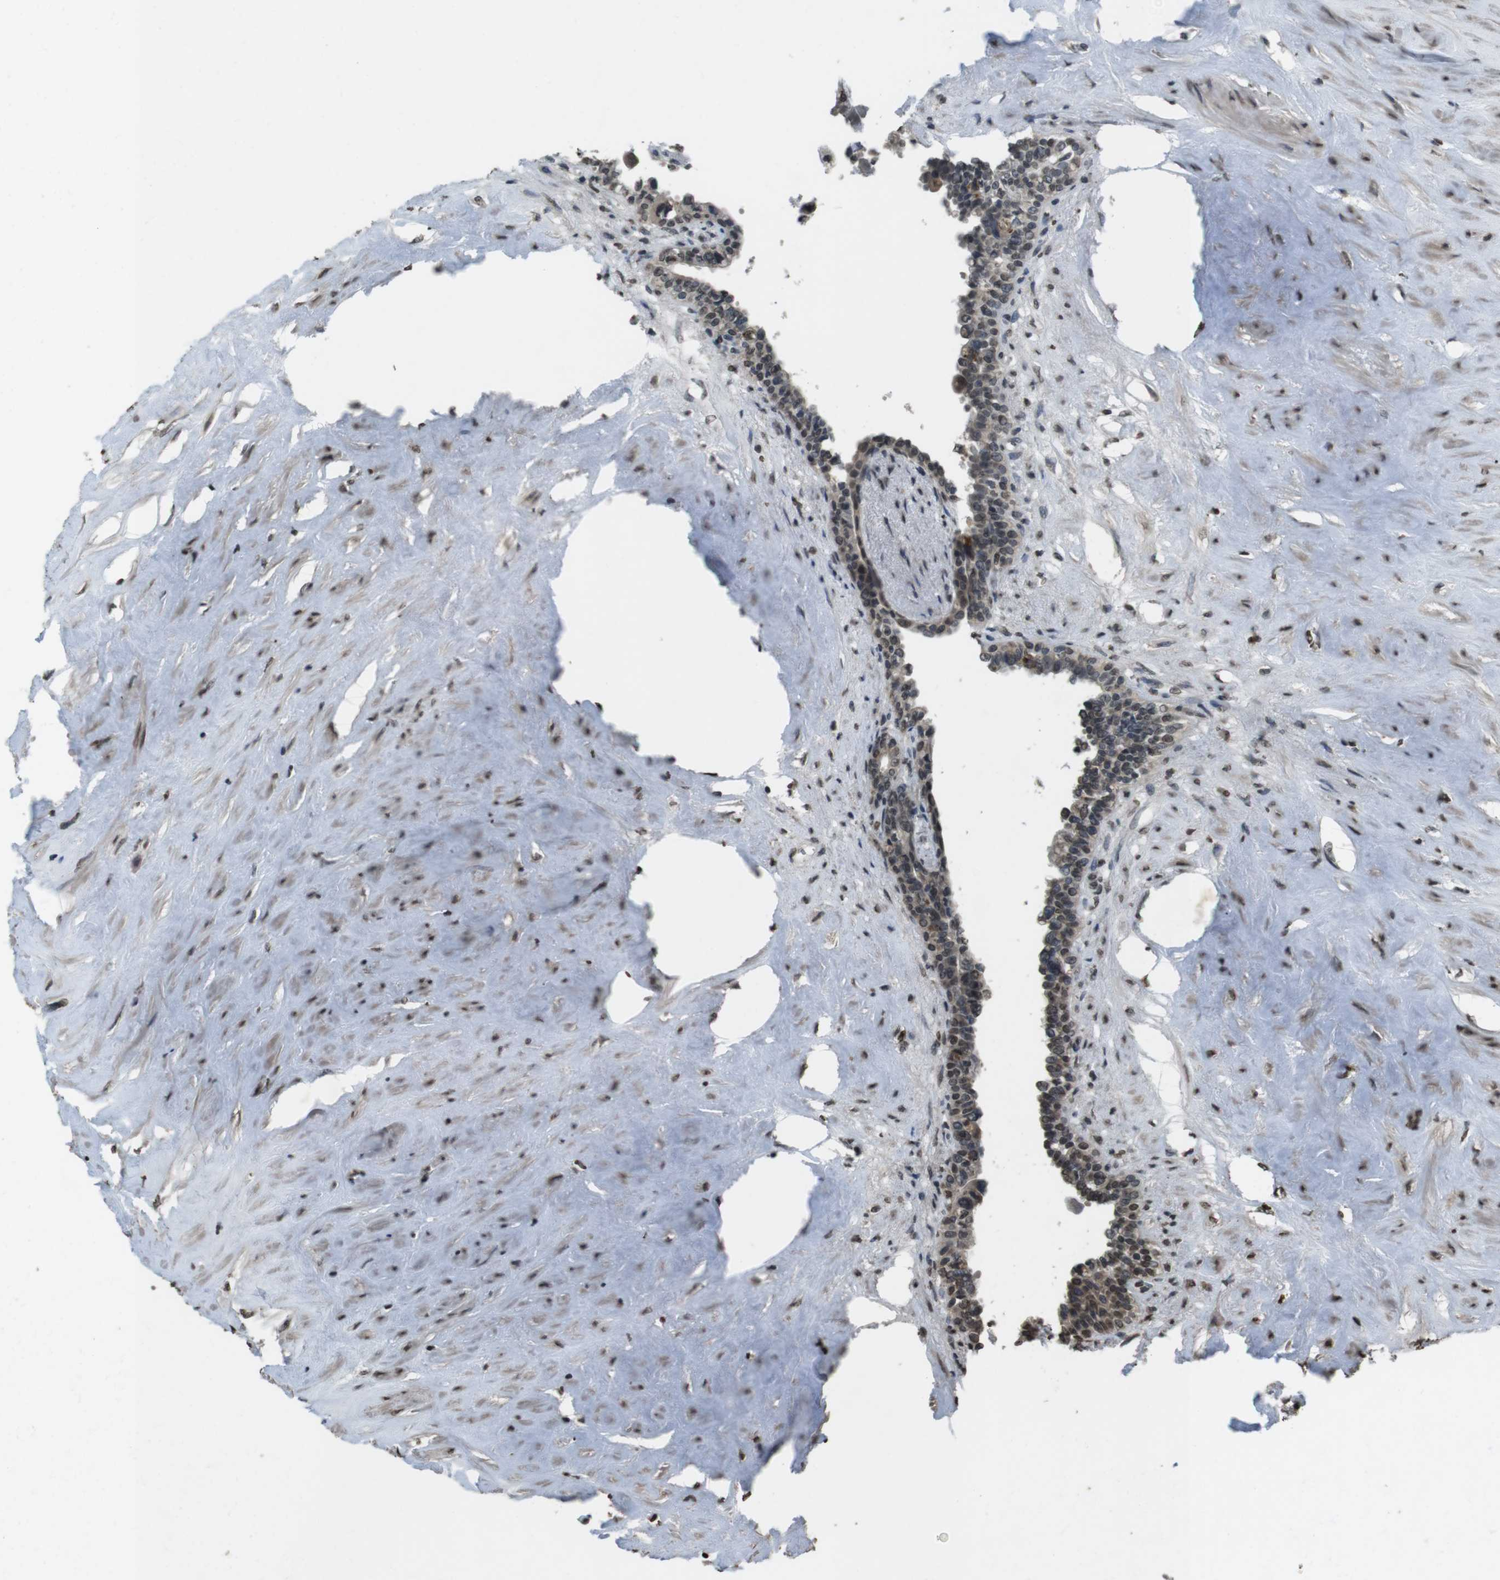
{"staining": {"intensity": "weak", "quantity": "<25%", "location": "nuclear"}, "tissue": "seminal vesicle", "cell_type": "Glandular cells", "image_type": "normal", "snomed": [{"axis": "morphology", "description": "Normal tissue, NOS"}, {"axis": "topography", "description": "Seminal veicle"}], "caption": "Human seminal vesicle stained for a protein using IHC shows no expression in glandular cells.", "gene": "MAF", "patient": {"sex": "male", "age": 63}}